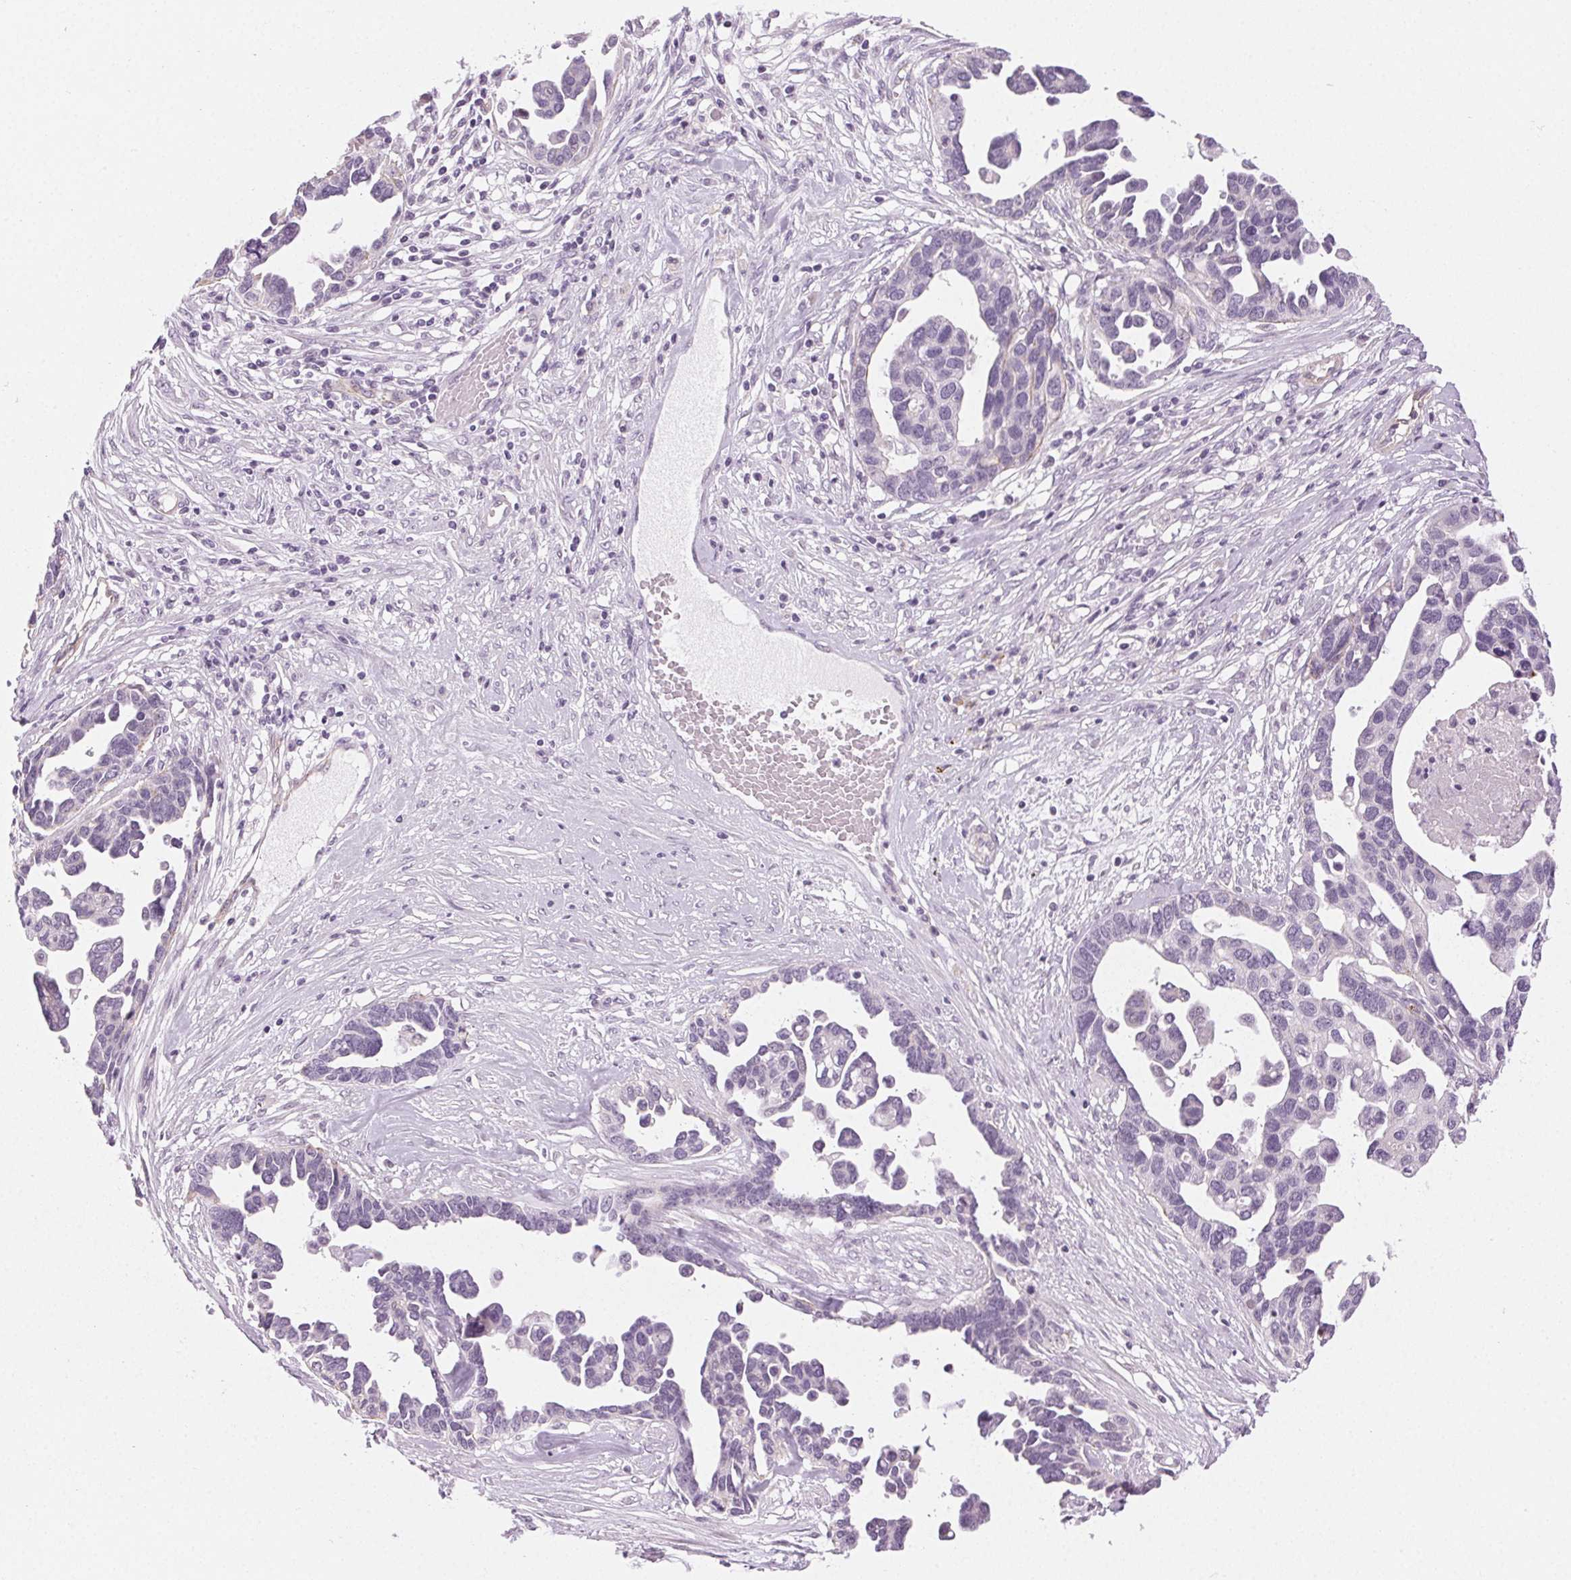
{"staining": {"intensity": "negative", "quantity": "none", "location": "none"}, "tissue": "ovarian cancer", "cell_type": "Tumor cells", "image_type": "cancer", "snomed": [{"axis": "morphology", "description": "Cystadenocarcinoma, serous, NOS"}, {"axis": "topography", "description": "Ovary"}], "caption": "Image shows no protein expression in tumor cells of ovarian cancer tissue. Nuclei are stained in blue.", "gene": "AIF1L", "patient": {"sex": "female", "age": 54}}